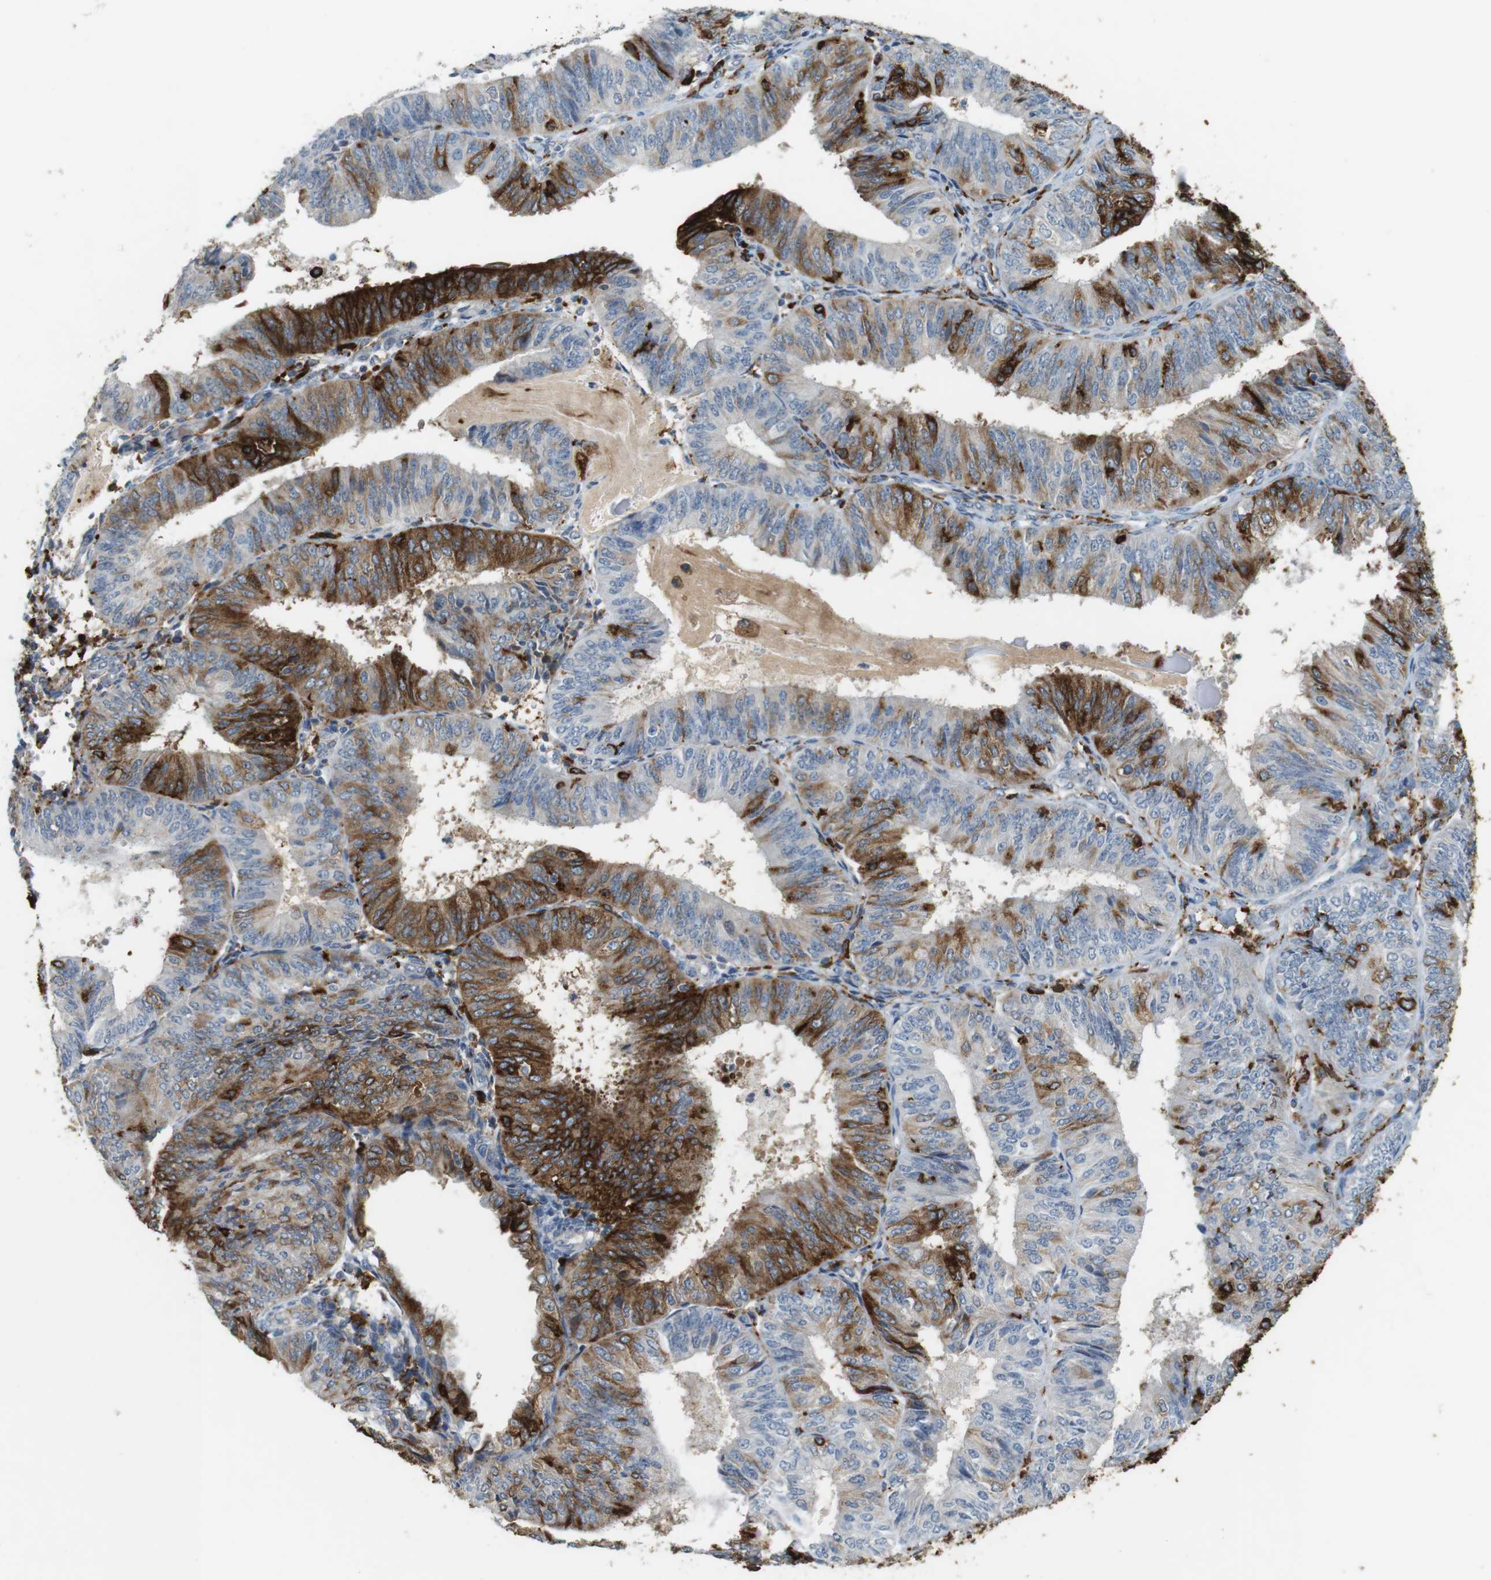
{"staining": {"intensity": "strong", "quantity": ">75%", "location": "cytoplasmic/membranous"}, "tissue": "endometrial cancer", "cell_type": "Tumor cells", "image_type": "cancer", "snomed": [{"axis": "morphology", "description": "Adenocarcinoma, NOS"}, {"axis": "topography", "description": "Endometrium"}], "caption": "Strong cytoplasmic/membranous positivity is identified in about >75% of tumor cells in endometrial adenocarcinoma.", "gene": "HLA-DRA", "patient": {"sex": "female", "age": 58}}